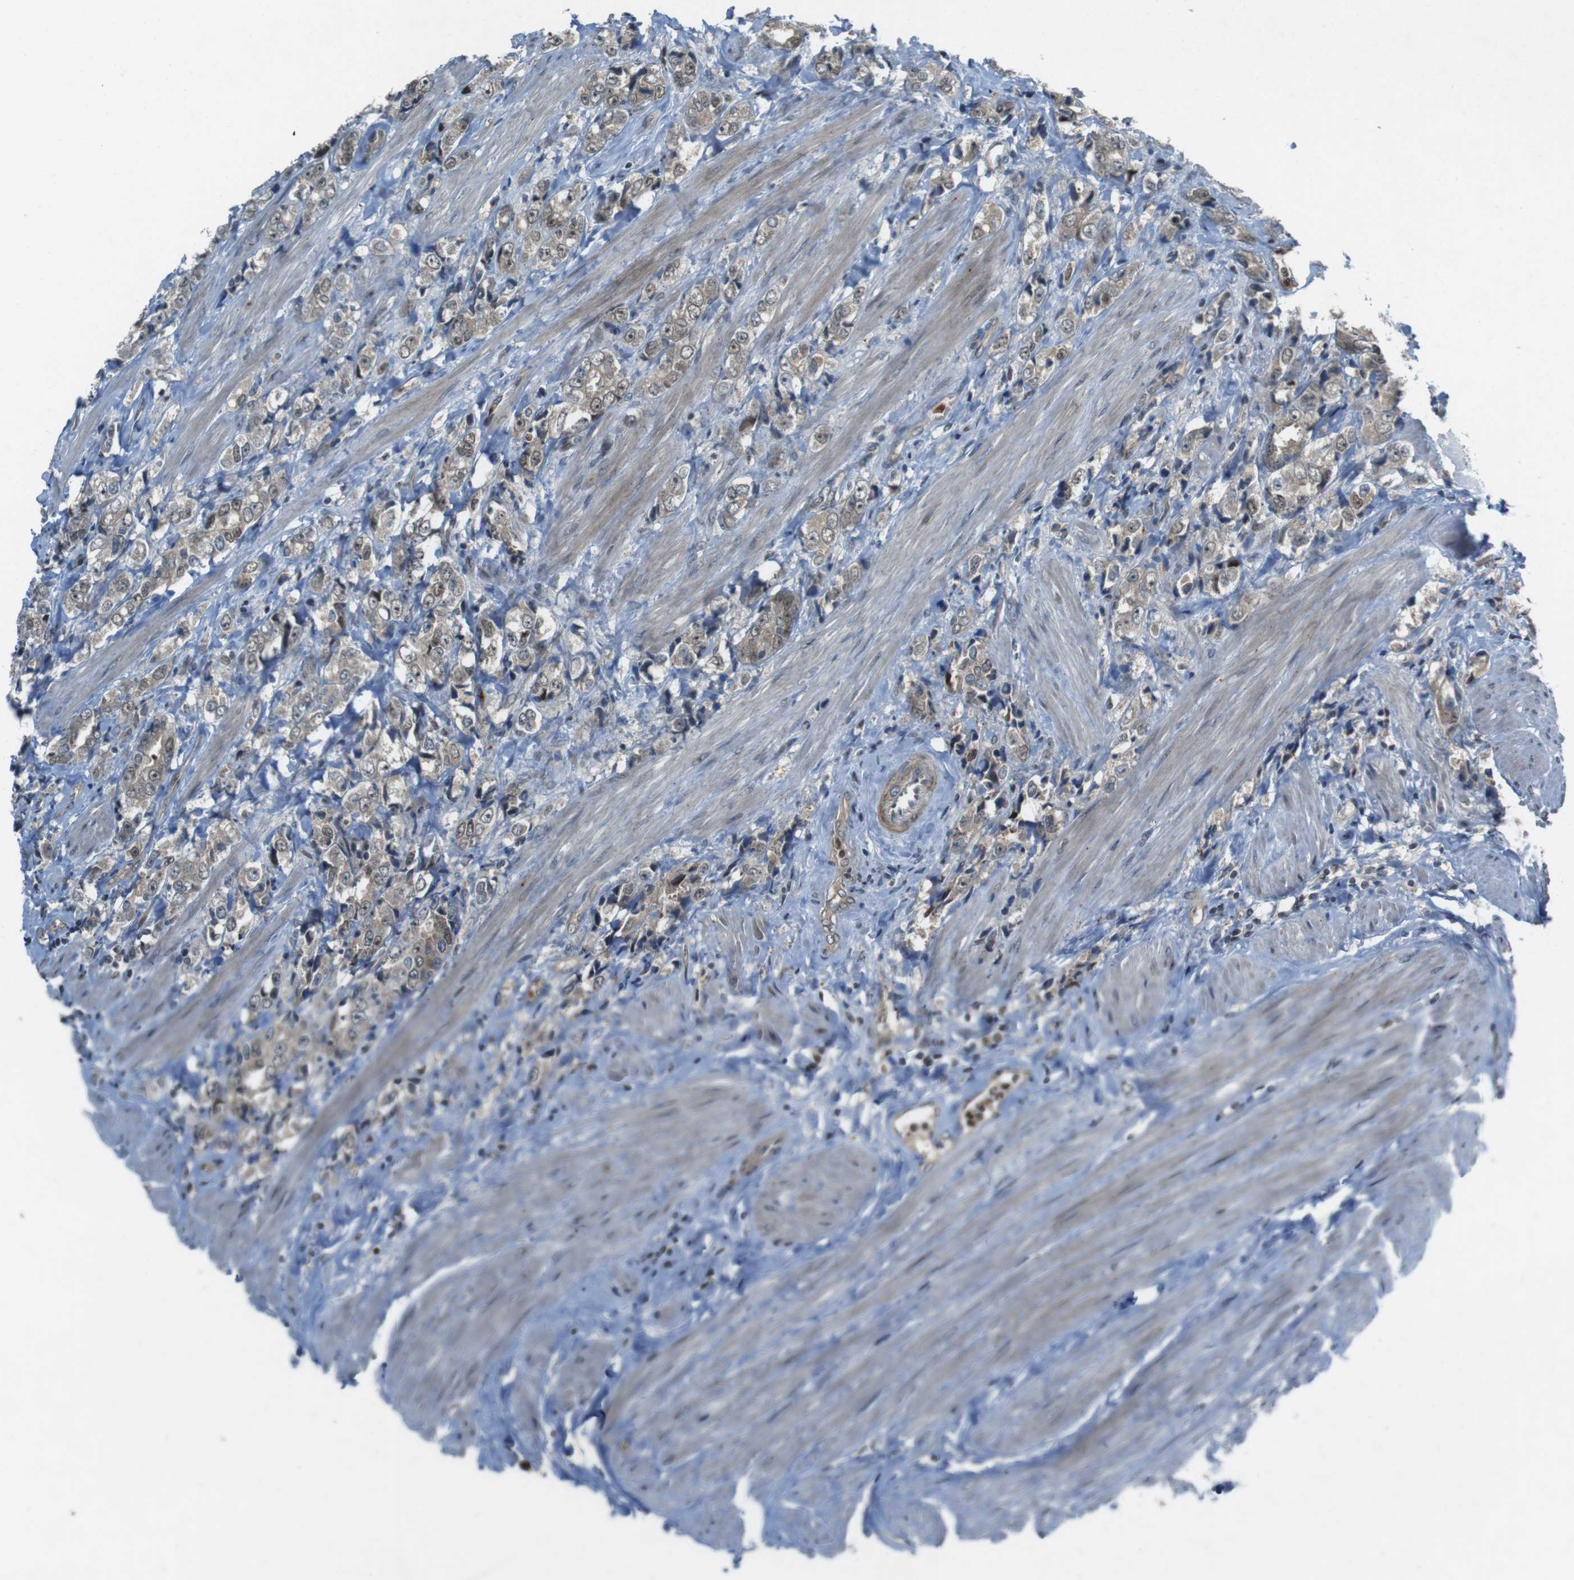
{"staining": {"intensity": "weak", "quantity": ">75%", "location": "cytoplasmic/membranous,nuclear"}, "tissue": "prostate cancer", "cell_type": "Tumor cells", "image_type": "cancer", "snomed": [{"axis": "morphology", "description": "Adenocarcinoma, High grade"}, {"axis": "topography", "description": "Prostate"}], "caption": "Immunohistochemistry histopathology image of high-grade adenocarcinoma (prostate) stained for a protein (brown), which reveals low levels of weak cytoplasmic/membranous and nuclear positivity in approximately >75% of tumor cells.", "gene": "MAPKAPK5", "patient": {"sex": "male", "age": 61}}